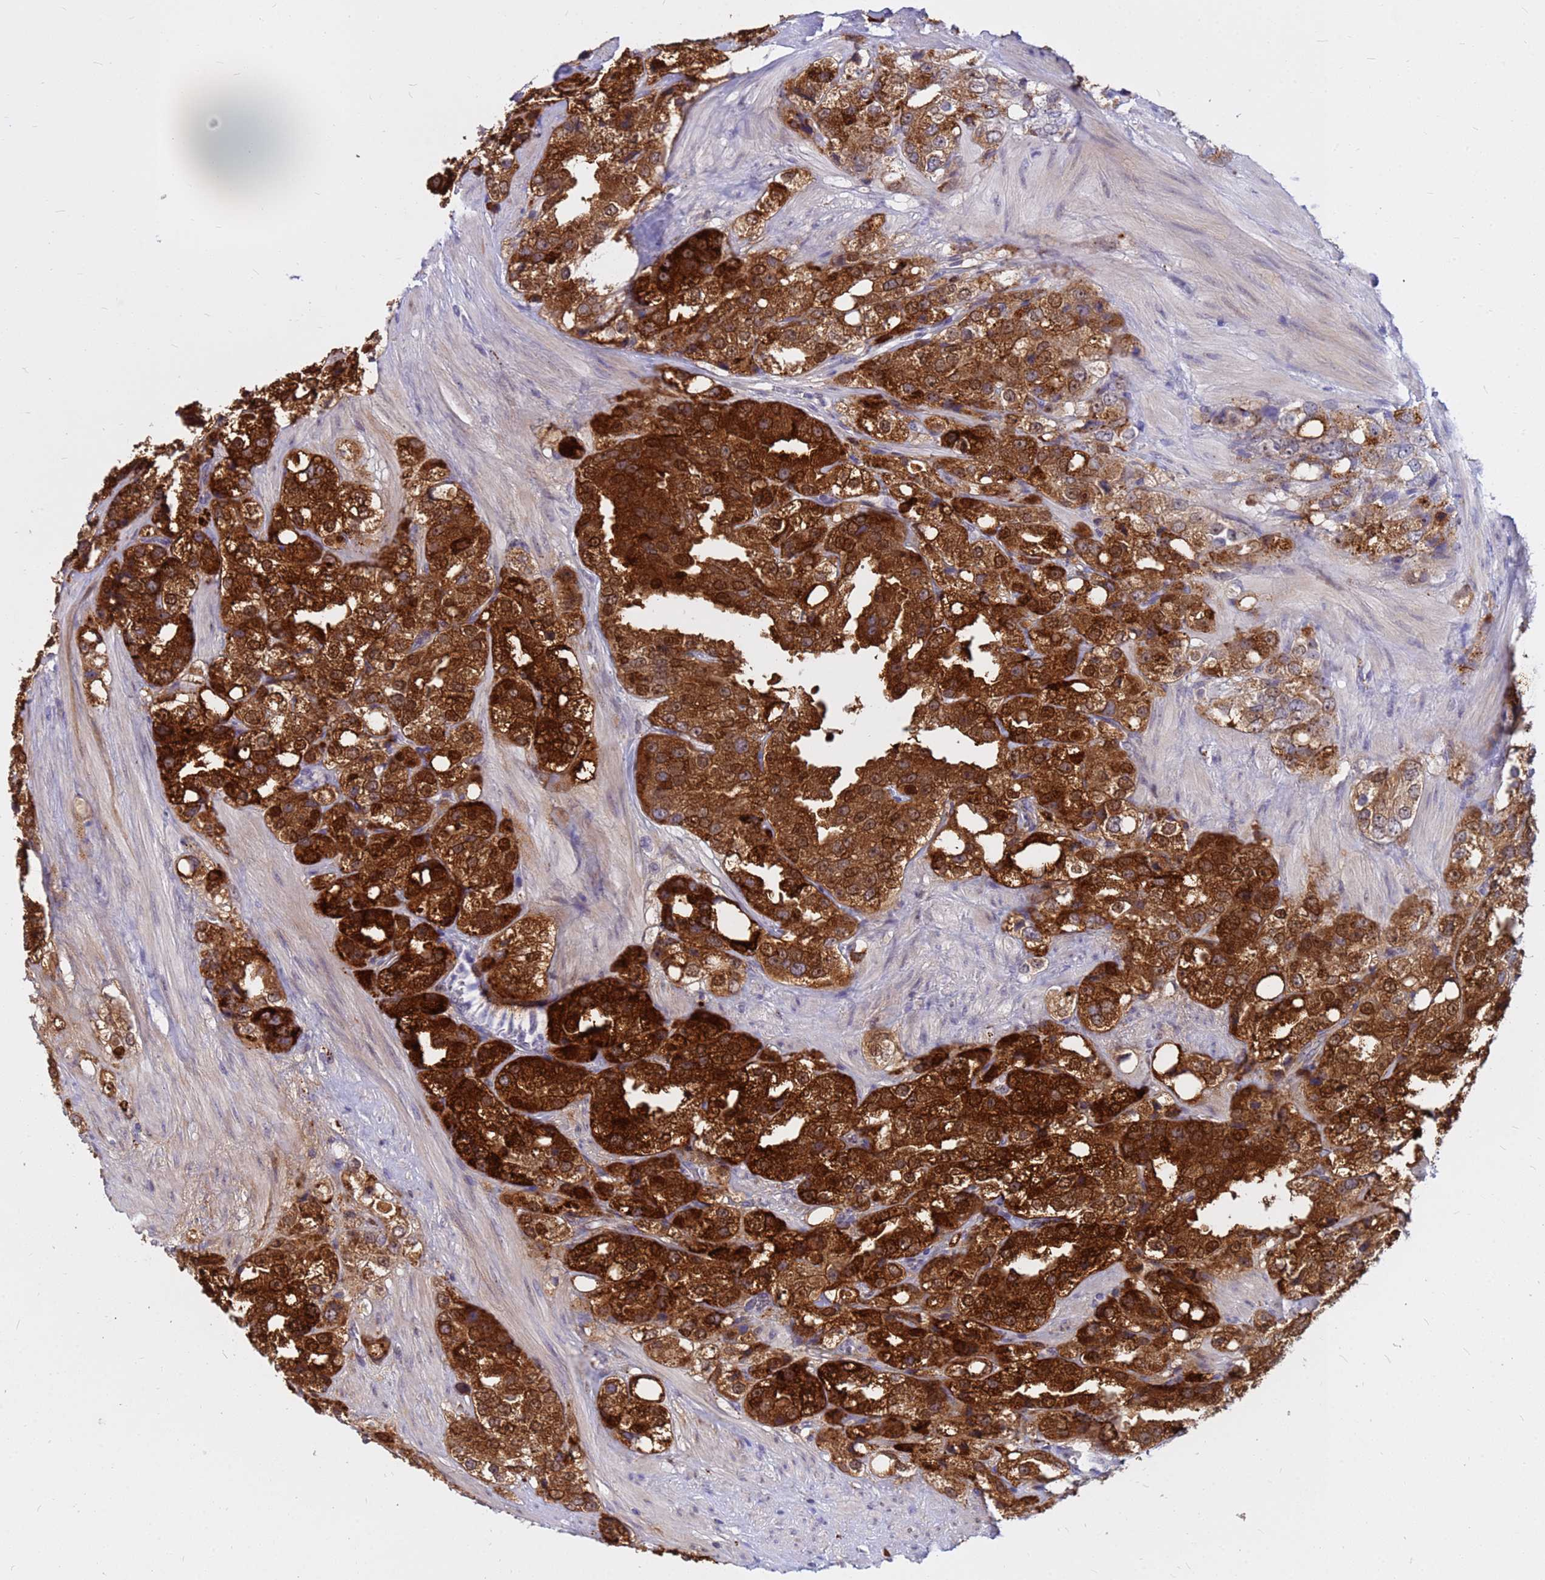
{"staining": {"intensity": "strong", "quantity": ">75%", "location": "cytoplasmic/membranous,nuclear"}, "tissue": "prostate cancer", "cell_type": "Tumor cells", "image_type": "cancer", "snomed": [{"axis": "morphology", "description": "Adenocarcinoma, NOS"}, {"axis": "topography", "description": "Prostate"}], "caption": "Prostate cancer (adenocarcinoma) stained with DAB IHC reveals high levels of strong cytoplasmic/membranous and nuclear staining in about >75% of tumor cells.", "gene": "DMRTC2", "patient": {"sex": "male", "age": 79}}